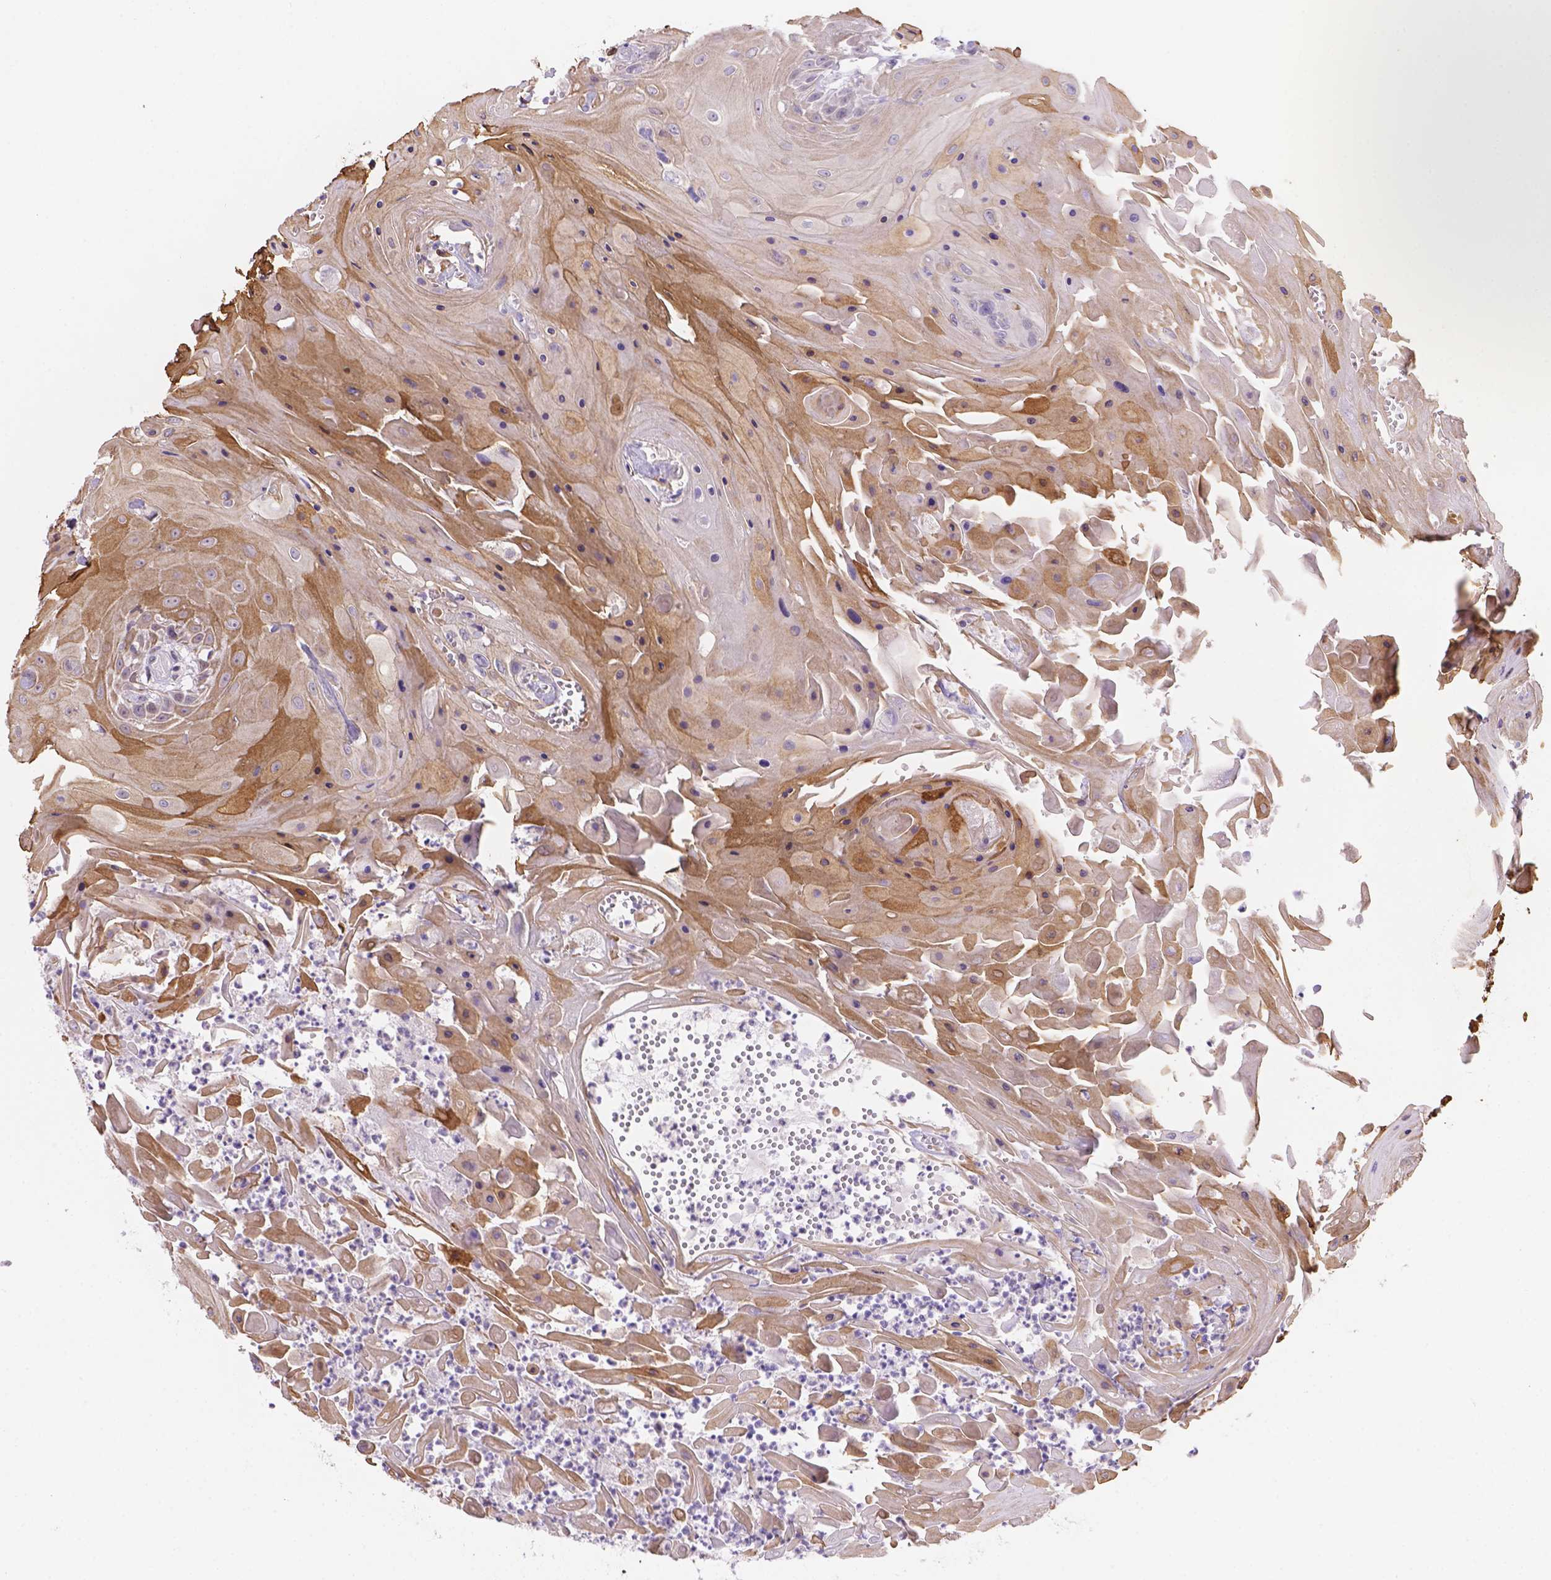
{"staining": {"intensity": "moderate", "quantity": ">75%", "location": "cytoplasmic/membranous"}, "tissue": "head and neck cancer", "cell_type": "Tumor cells", "image_type": "cancer", "snomed": [{"axis": "morphology", "description": "Squamous cell carcinoma, NOS"}, {"axis": "topography", "description": "Skin"}, {"axis": "topography", "description": "Head-Neck"}], "caption": "An immunohistochemistry (IHC) histopathology image of neoplastic tissue is shown. Protein staining in brown shows moderate cytoplasmic/membranous positivity in squamous cell carcinoma (head and neck) within tumor cells.", "gene": "DMWD", "patient": {"sex": "male", "age": 80}}